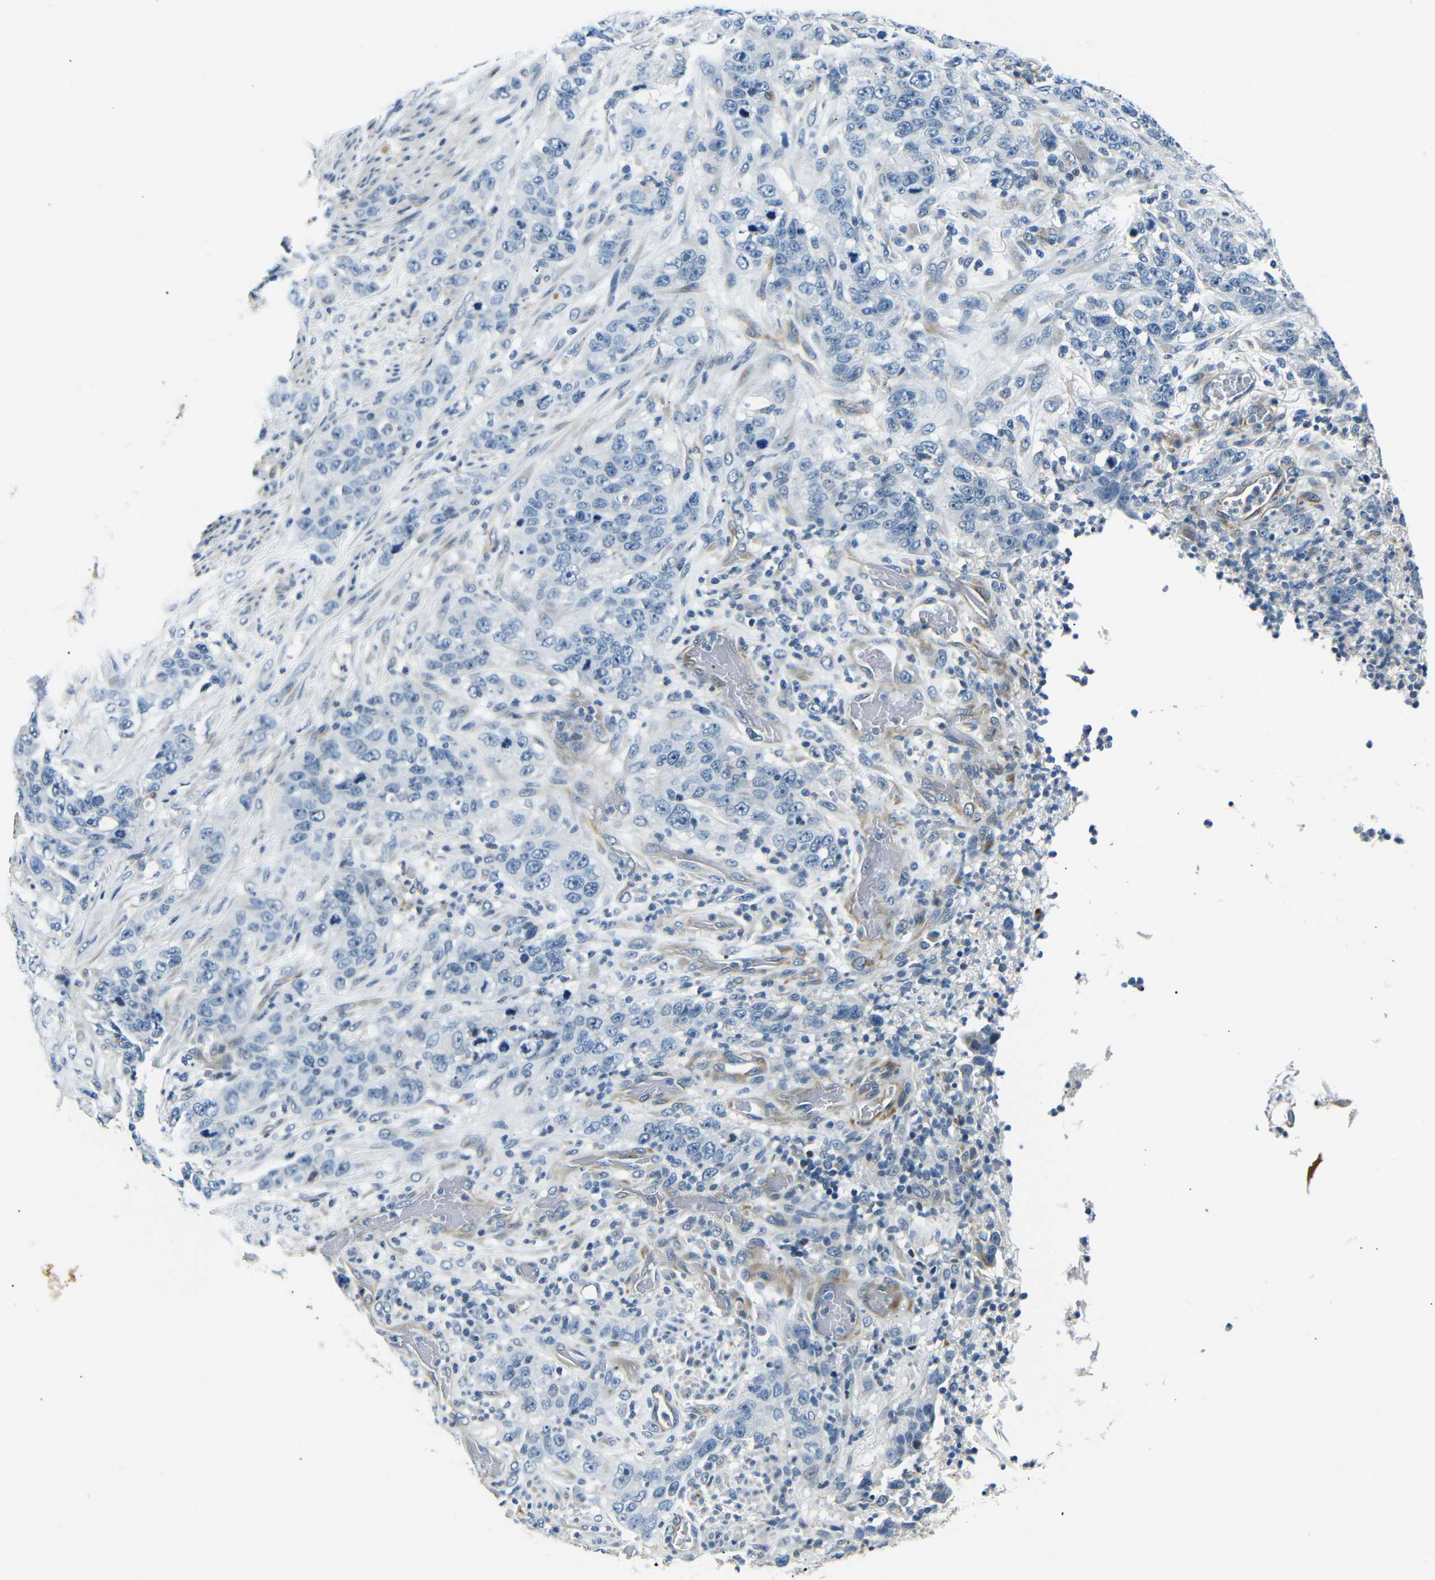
{"staining": {"intensity": "negative", "quantity": "none", "location": "none"}, "tissue": "stomach cancer", "cell_type": "Tumor cells", "image_type": "cancer", "snomed": [{"axis": "morphology", "description": "Adenocarcinoma, NOS"}, {"axis": "topography", "description": "Stomach"}], "caption": "Protein analysis of adenocarcinoma (stomach) exhibits no significant staining in tumor cells.", "gene": "TAFA1", "patient": {"sex": "male", "age": 48}}